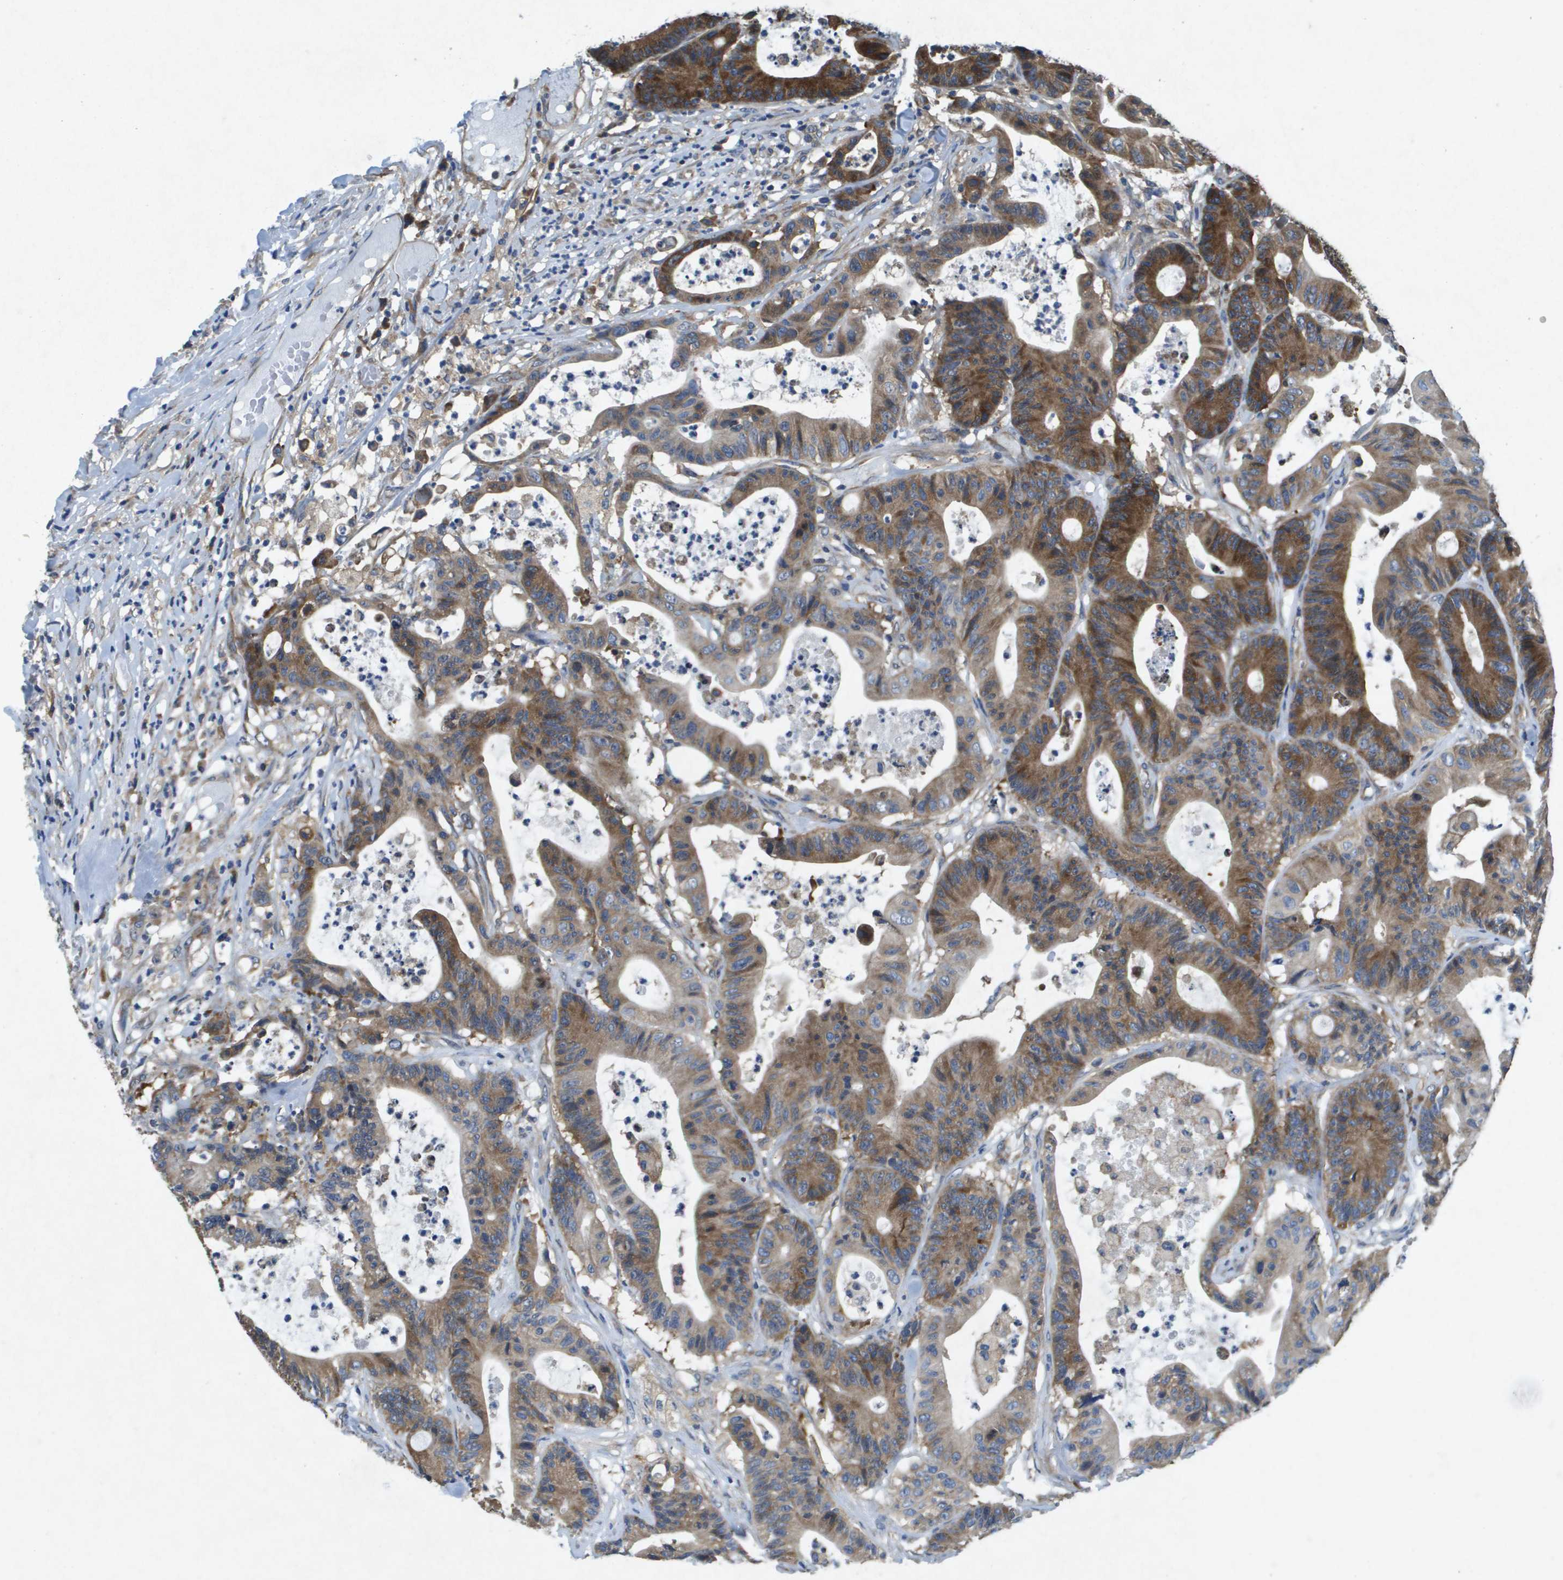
{"staining": {"intensity": "moderate", "quantity": ">75%", "location": "cytoplasmic/membranous"}, "tissue": "colorectal cancer", "cell_type": "Tumor cells", "image_type": "cancer", "snomed": [{"axis": "morphology", "description": "Adenocarcinoma, NOS"}, {"axis": "topography", "description": "Colon"}], "caption": "Immunohistochemistry (IHC) histopathology image of neoplastic tissue: human colorectal cancer (adenocarcinoma) stained using IHC exhibits medium levels of moderate protein expression localized specifically in the cytoplasmic/membranous of tumor cells, appearing as a cytoplasmic/membranous brown color.", "gene": "PTPRT", "patient": {"sex": "female", "age": 84}}